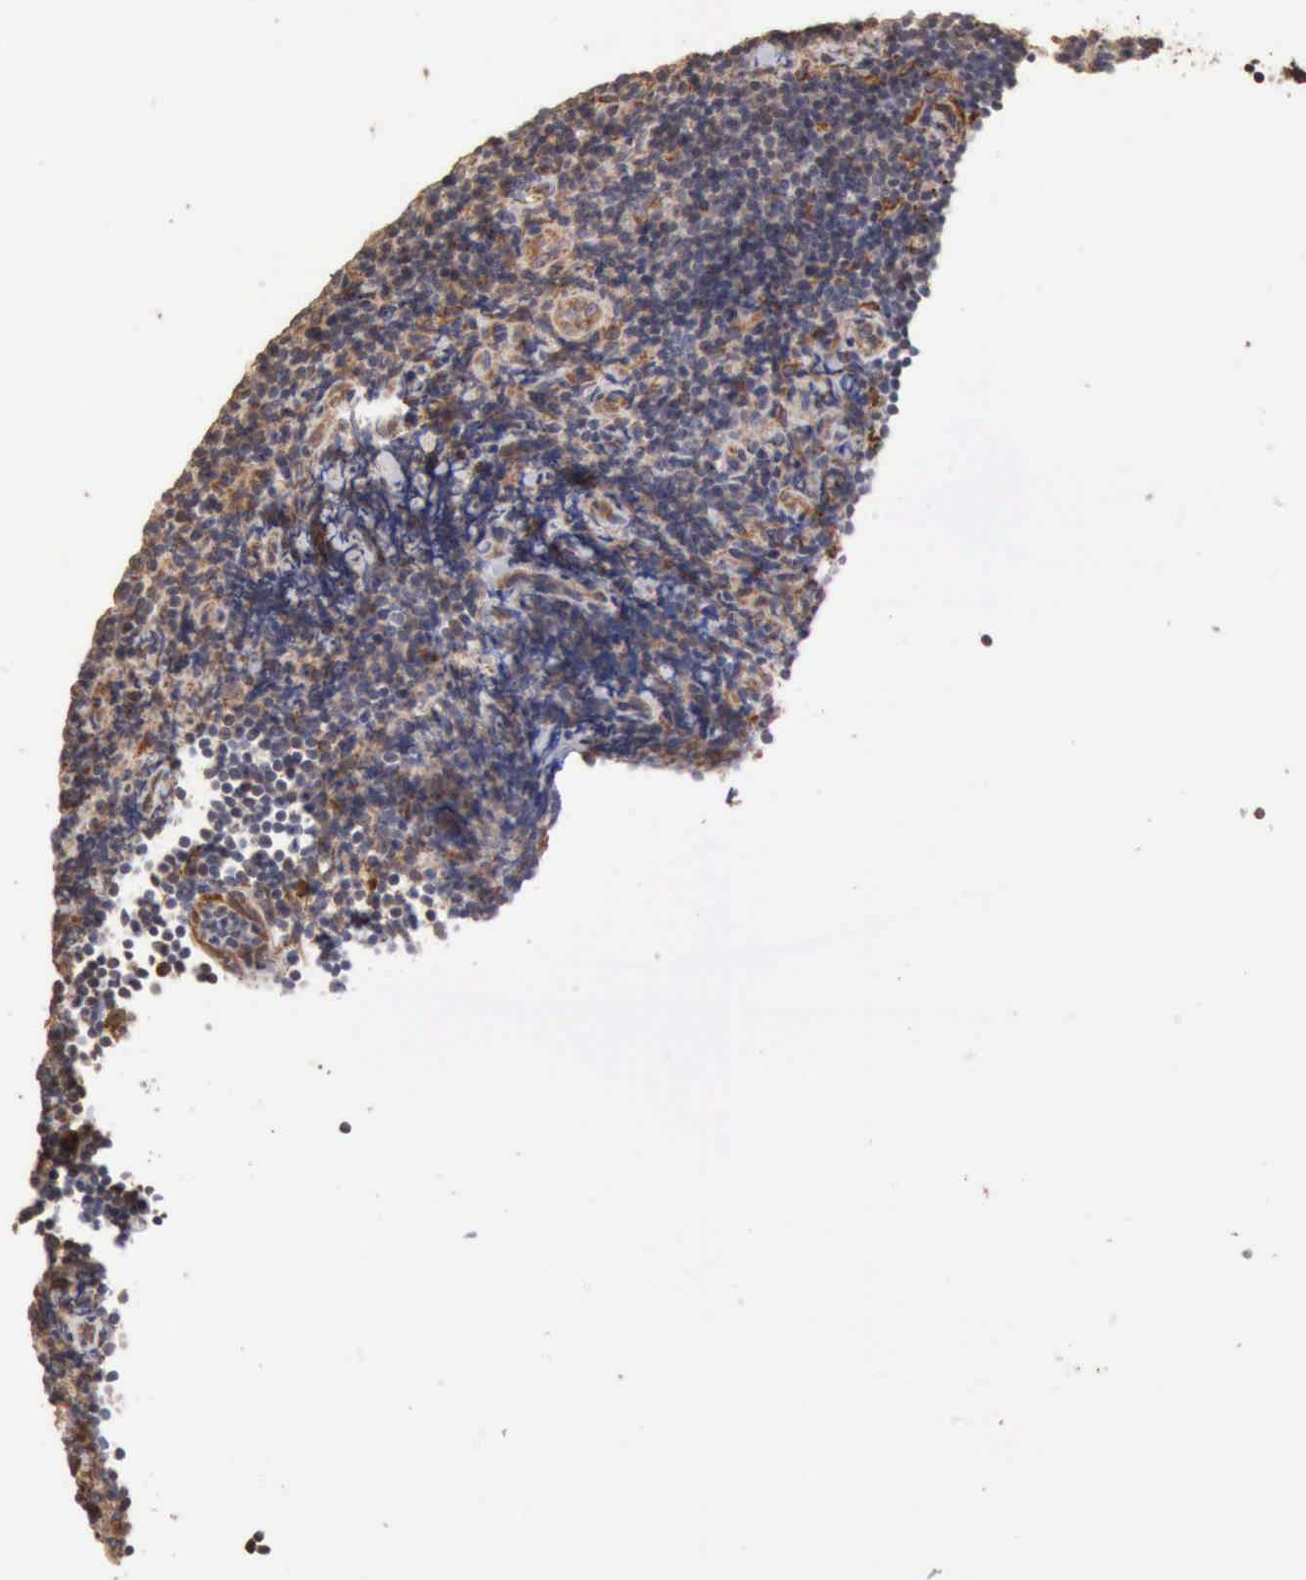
{"staining": {"intensity": "negative", "quantity": "none", "location": "none"}, "tissue": "lymphoma", "cell_type": "Tumor cells", "image_type": "cancer", "snomed": [{"axis": "morphology", "description": "Malignant lymphoma, non-Hodgkin's type, Low grade"}, {"axis": "topography", "description": "Lymph node"}], "caption": "This is a photomicrograph of IHC staining of lymphoma, which shows no expression in tumor cells.", "gene": "GPR101", "patient": {"sex": "male", "age": 49}}